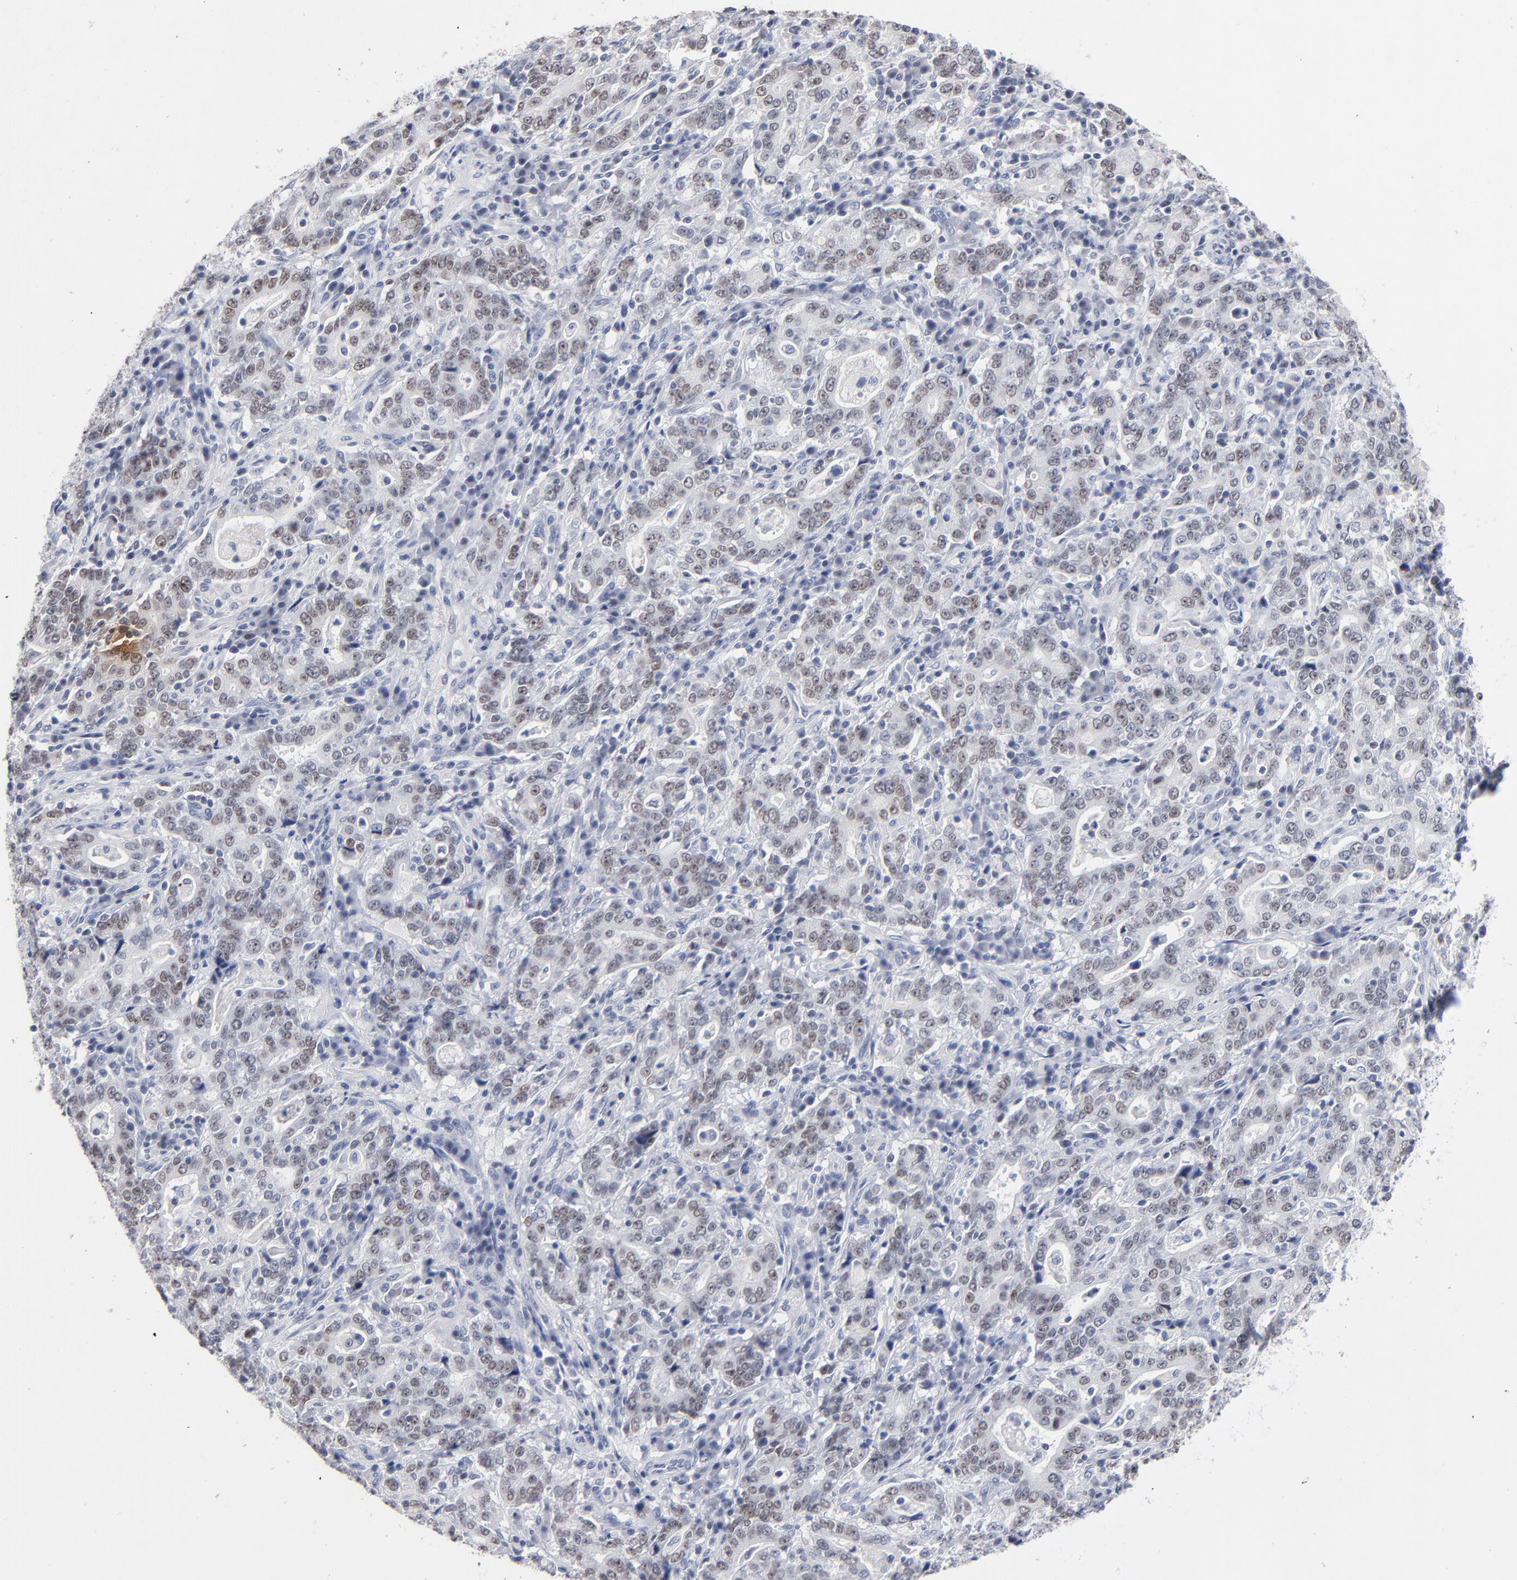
{"staining": {"intensity": "weak", "quantity": ">75%", "location": "nuclear"}, "tissue": "stomach cancer", "cell_type": "Tumor cells", "image_type": "cancer", "snomed": [{"axis": "morphology", "description": "Normal tissue, NOS"}, {"axis": "morphology", "description": "Adenocarcinoma, NOS"}, {"axis": "topography", "description": "Stomach, upper"}, {"axis": "topography", "description": "Stomach"}], "caption": "A high-resolution micrograph shows immunohistochemistry (IHC) staining of stomach adenocarcinoma, which displays weak nuclear positivity in approximately >75% of tumor cells.", "gene": "ORC2", "patient": {"sex": "male", "age": 59}}